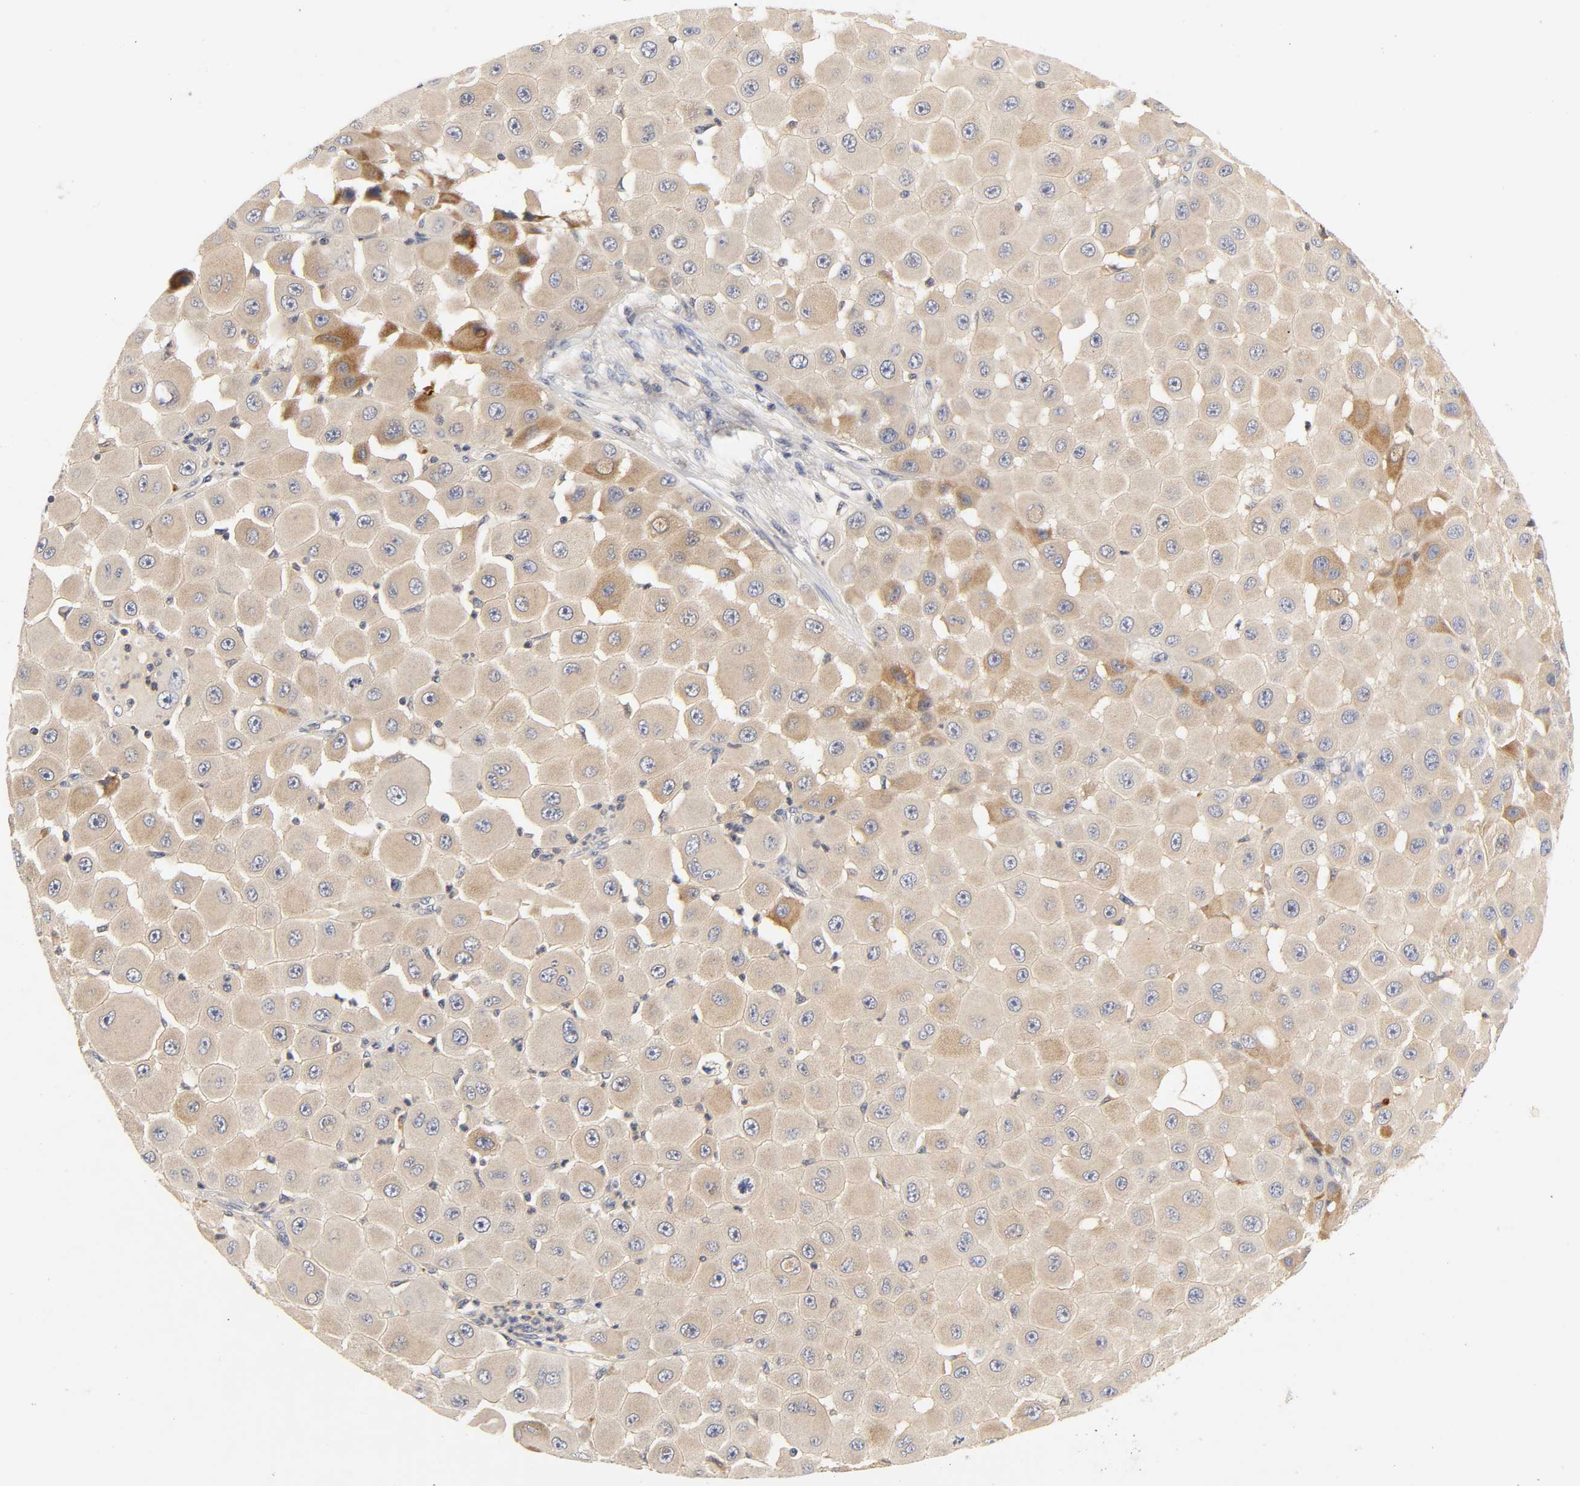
{"staining": {"intensity": "weak", "quantity": ">75%", "location": "cytoplasmic/membranous"}, "tissue": "melanoma", "cell_type": "Tumor cells", "image_type": "cancer", "snomed": [{"axis": "morphology", "description": "Malignant melanoma, NOS"}, {"axis": "topography", "description": "Skin"}], "caption": "A low amount of weak cytoplasmic/membranous expression is present in about >75% of tumor cells in melanoma tissue.", "gene": "RHOA", "patient": {"sex": "female", "age": 81}}